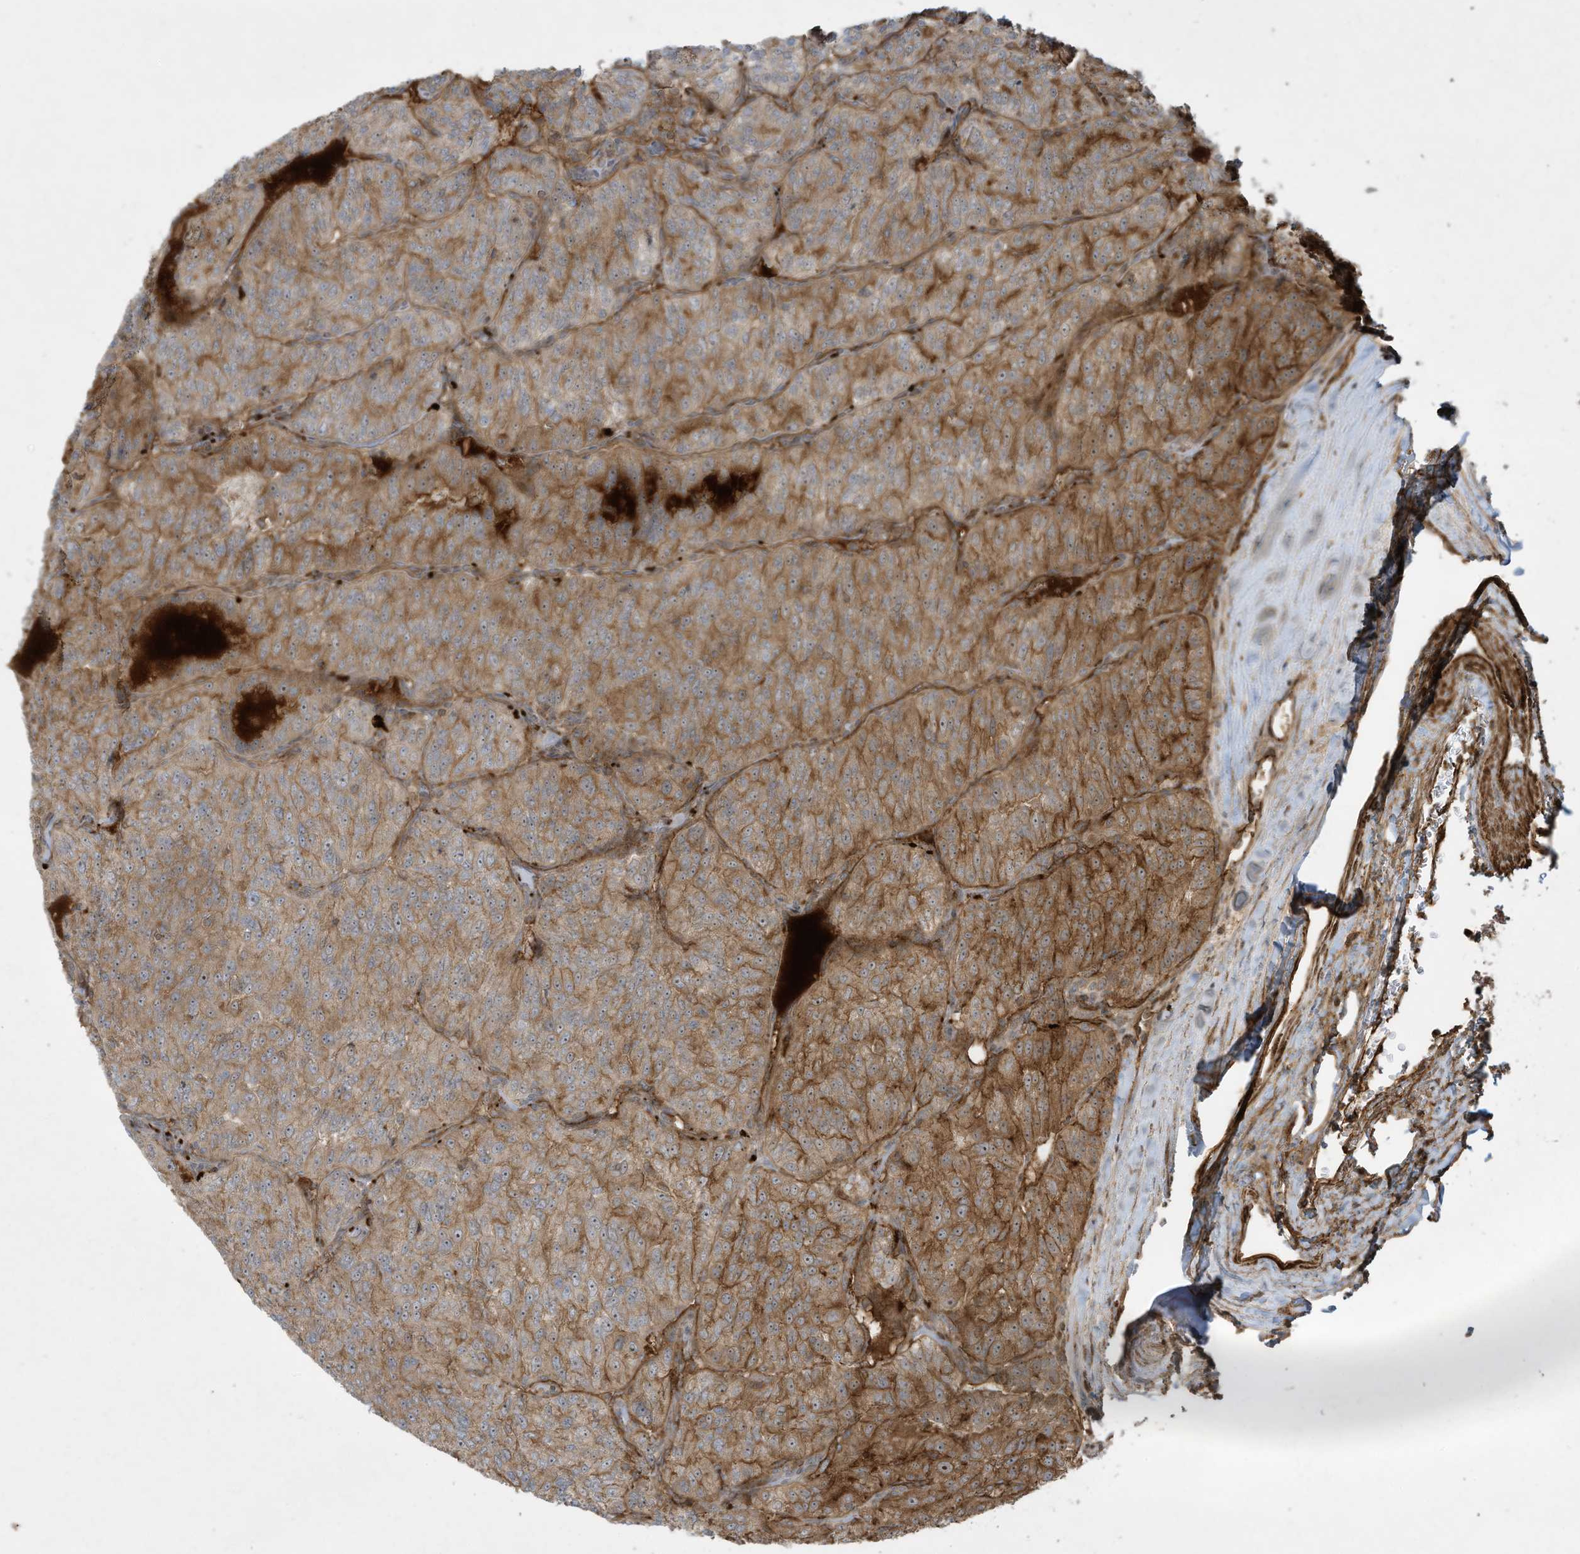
{"staining": {"intensity": "moderate", "quantity": "25%-75%", "location": "cytoplasmic/membranous"}, "tissue": "renal cancer", "cell_type": "Tumor cells", "image_type": "cancer", "snomed": [{"axis": "morphology", "description": "Adenocarcinoma, NOS"}, {"axis": "topography", "description": "Kidney"}], "caption": "The immunohistochemical stain shows moderate cytoplasmic/membranous positivity in tumor cells of adenocarcinoma (renal) tissue. (Brightfield microscopy of DAB IHC at high magnification).", "gene": "DDIT4", "patient": {"sex": "female", "age": 63}}